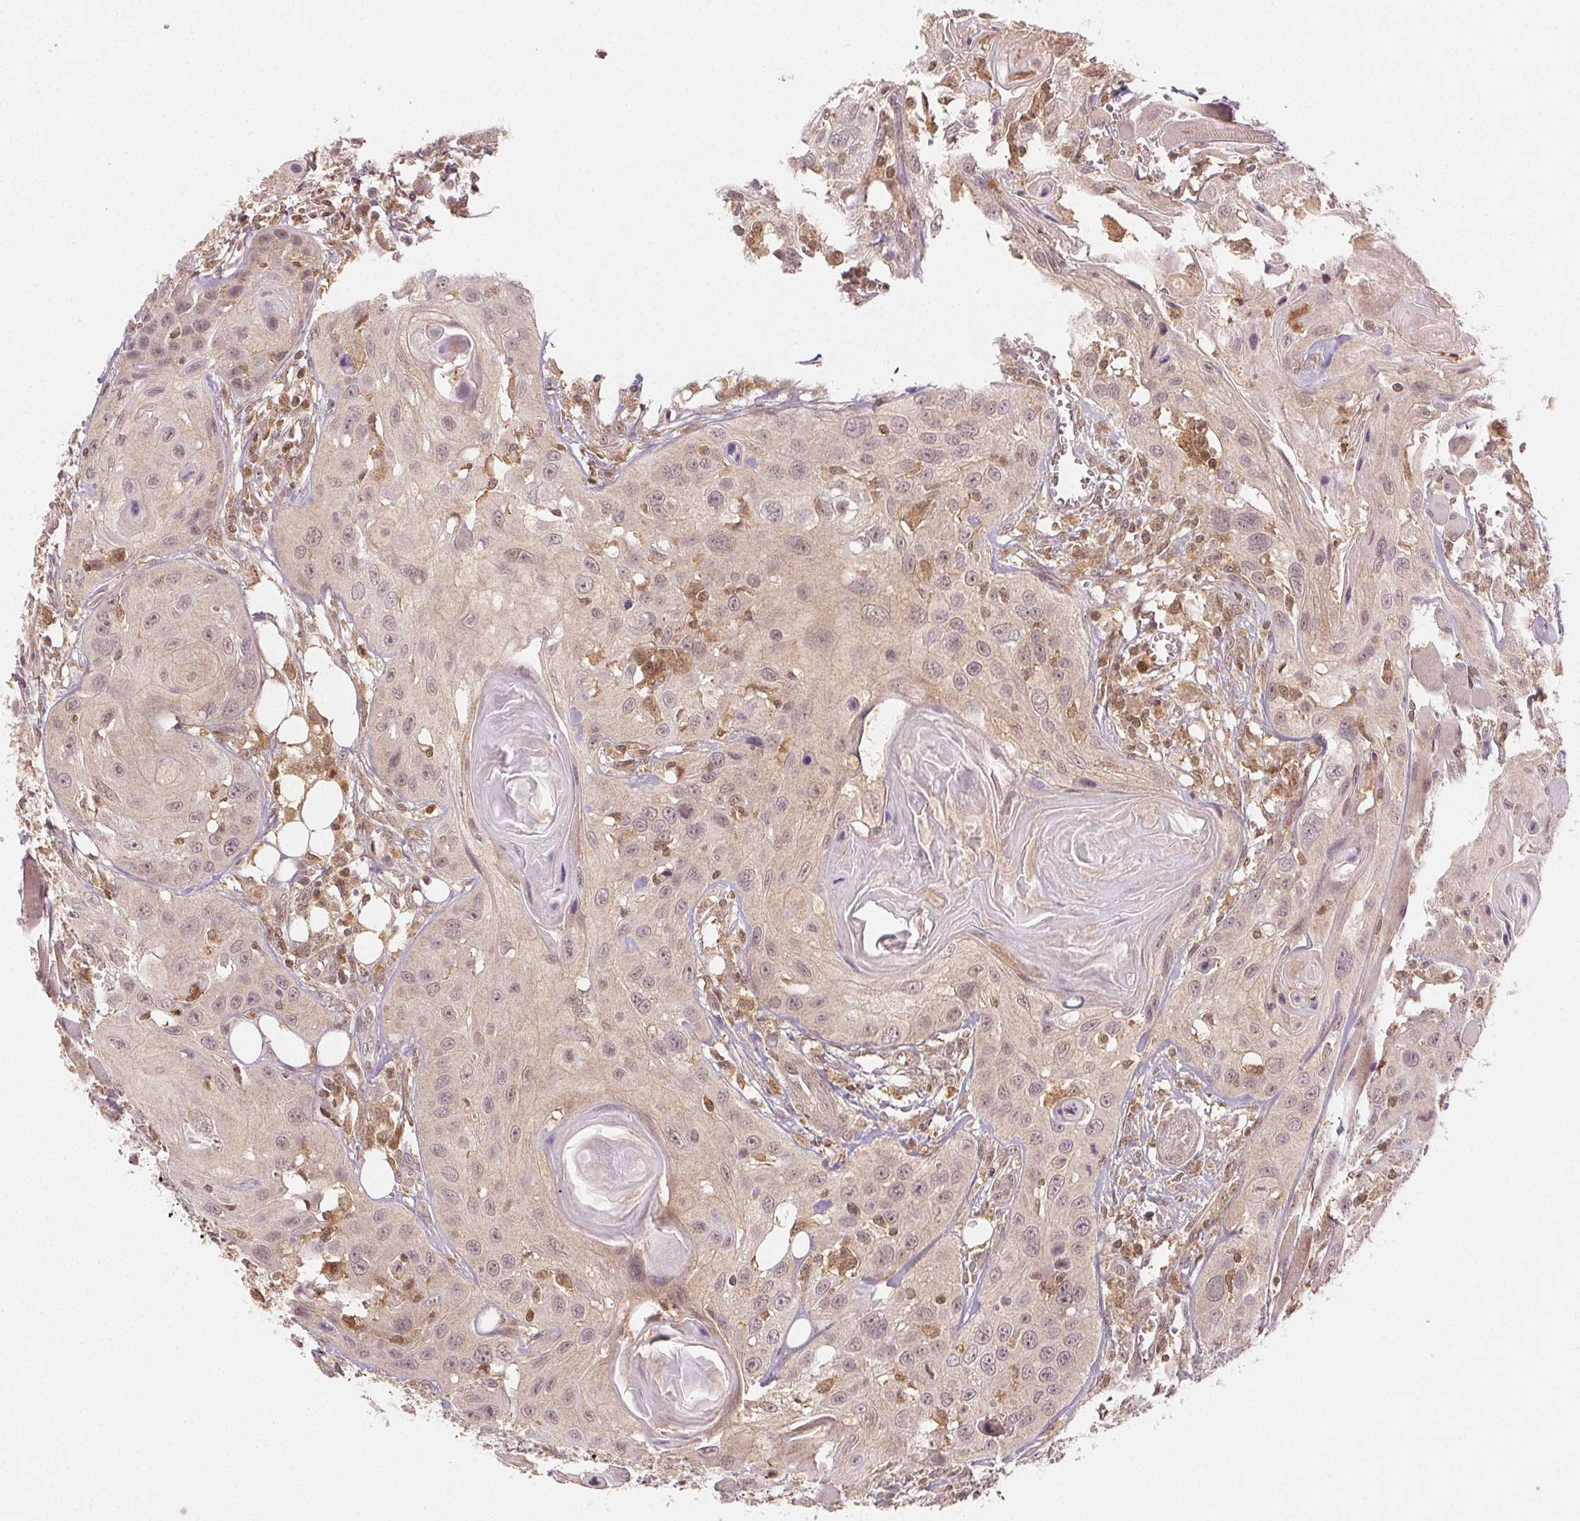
{"staining": {"intensity": "weak", "quantity": "<25%", "location": "nuclear"}, "tissue": "head and neck cancer", "cell_type": "Tumor cells", "image_type": "cancer", "snomed": [{"axis": "morphology", "description": "Squamous cell carcinoma, NOS"}, {"axis": "topography", "description": "Oral tissue"}, {"axis": "topography", "description": "Head-Neck"}], "caption": "Head and neck cancer stained for a protein using immunohistochemistry (IHC) shows no positivity tumor cells.", "gene": "MAPK14", "patient": {"sex": "male", "age": 58}}